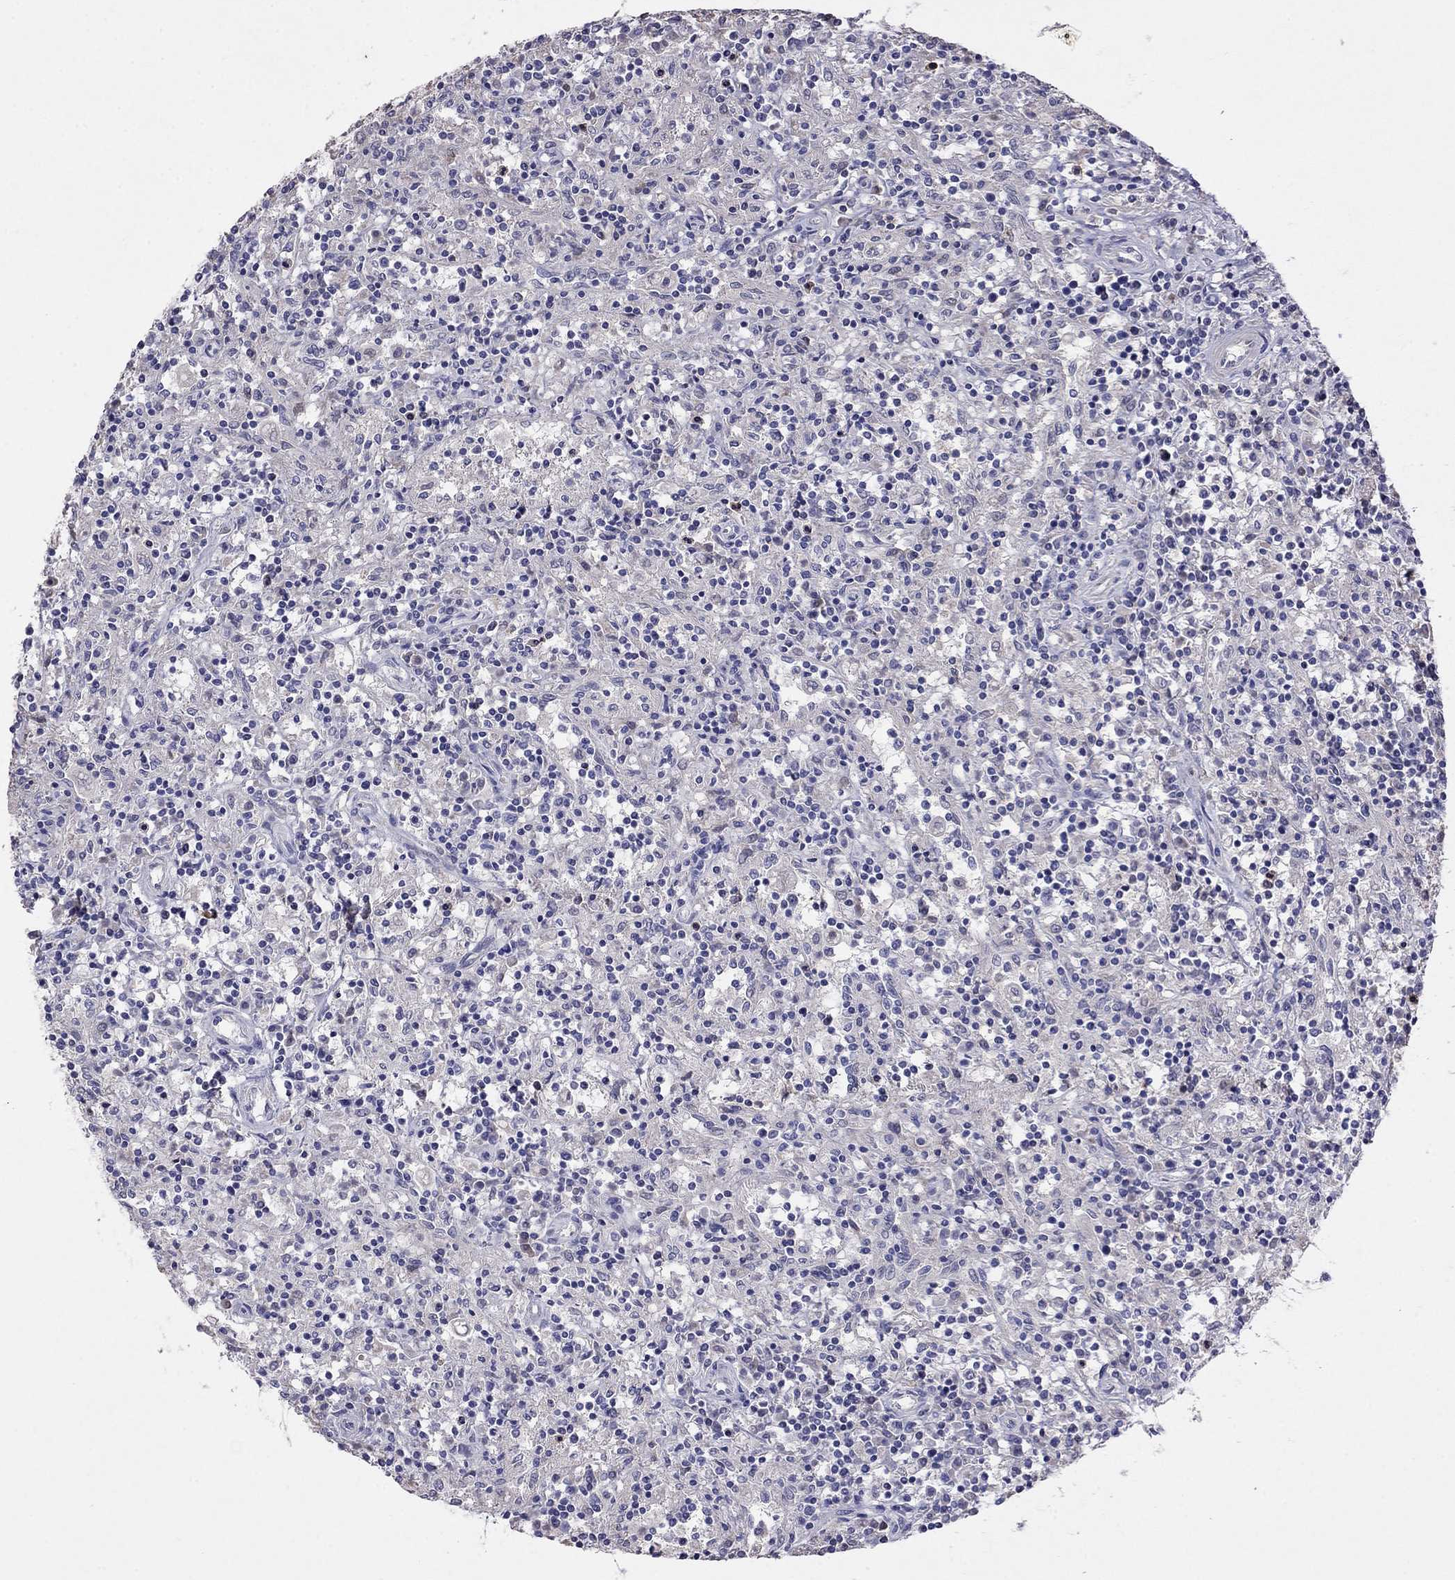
{"staining": {"intensity": "negative", "quantity": "none", "location": "none"}, "tissue": "lymphoma", "cell_type": "Tumor cells", "image_type": "cancer", "snomed": [{"axis": "morphology", "description": "Malignant lymphoma, non-Hodgkin's type, Low grade"}, {"axis": "topography", "description": "Spleen"}], "caption": "Immunohistochemistry (IHC) of malignant lymphoma, non-Hodgkin's type (low-grade) displays no positivity in tumor cells.", "gene": "LRRC39", "patient": {"sex": "male", "age": 62}}